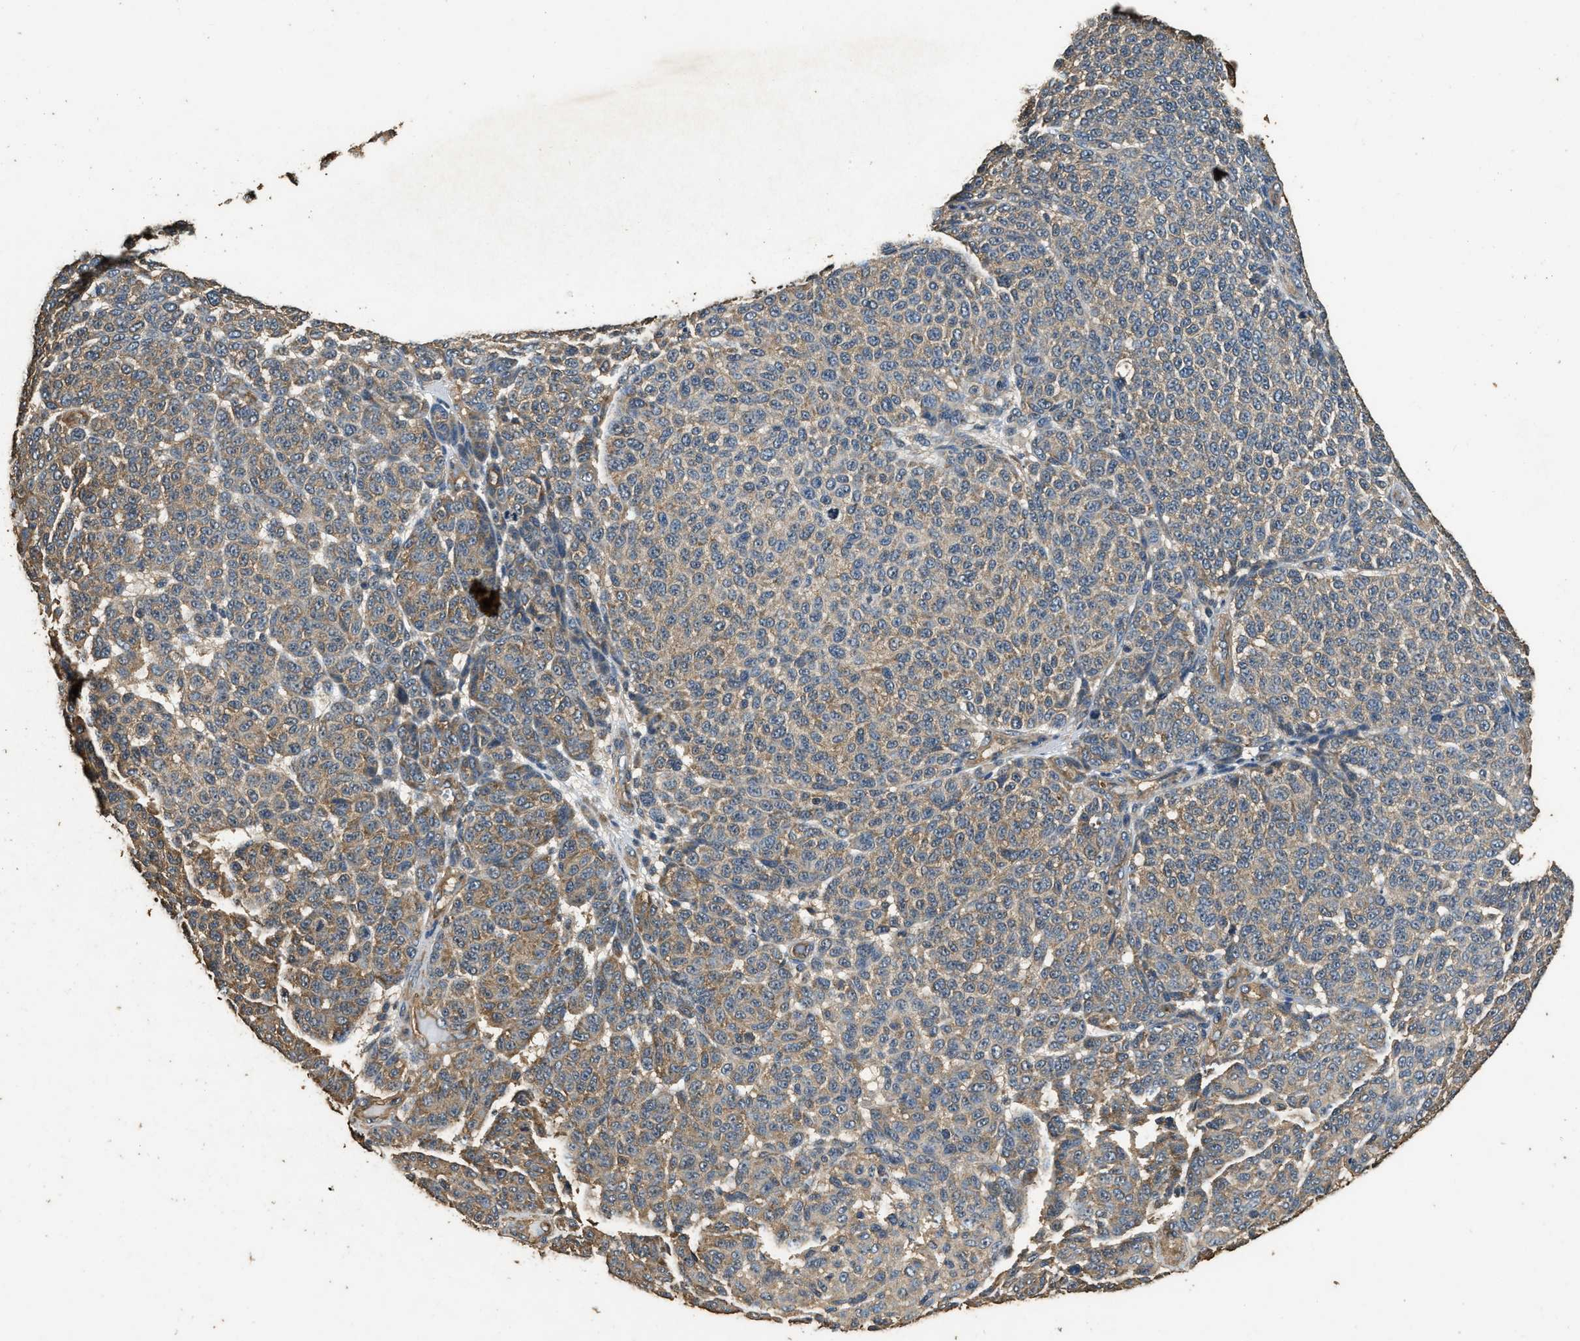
{"staining": {"intensity": "moderate", "quantity": ">75%", "location": "cytoplasmic/membranous"}, "tissue": "melanoma", "cell_type": "Tumor cells", "image_type": "cancer", "snomed": [{"axis": "morphology", "description": "Malignant melanoma, NOS"}, {"axis": "topography", "description": "Skin"}], "caption": "Human malignant melanoma stained with a protein marker reveals moderate staining in tumor cells.", "gene": "MIB1", "patient": {"sex": "male", "age": 59}}